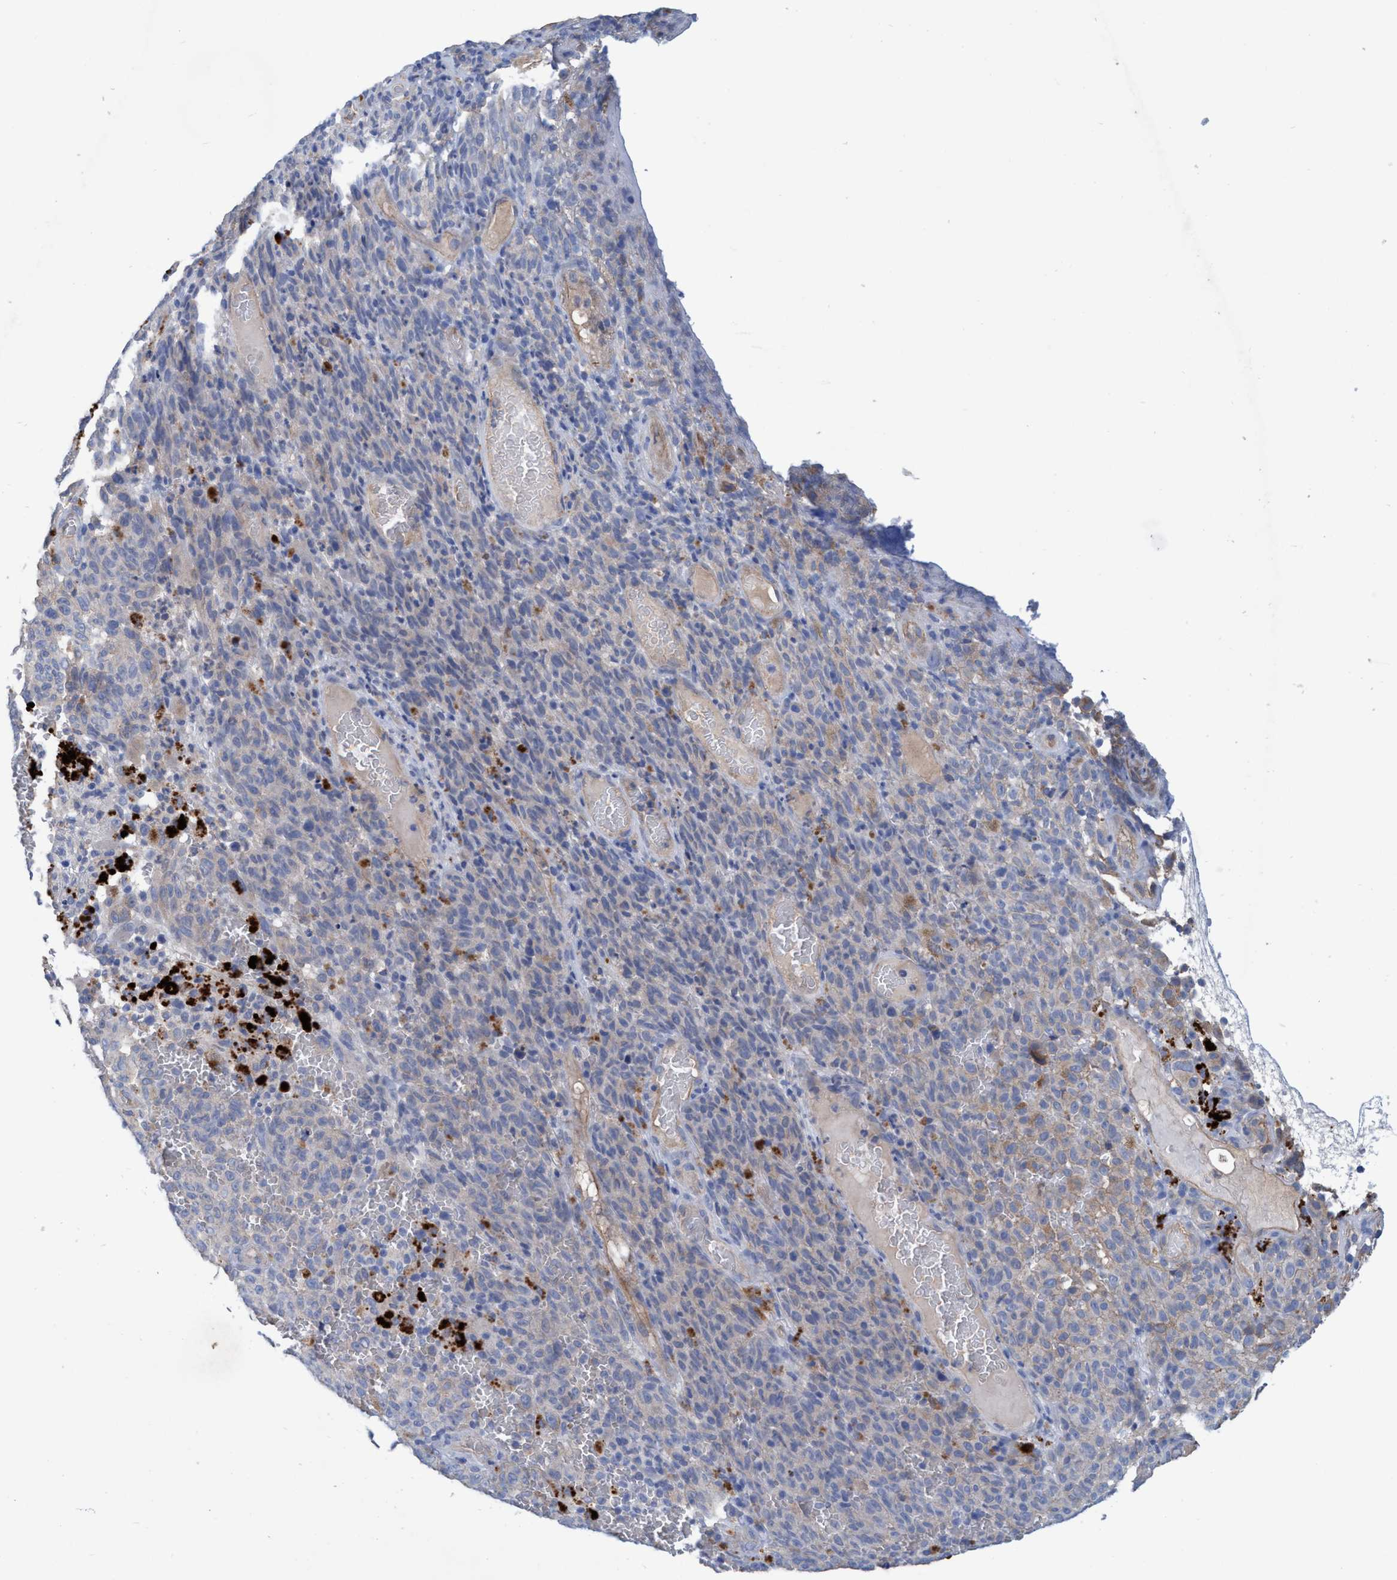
{"staining": {"intensity": "negative", "quantity": "none", "location": "none"}, "tissue": "melanoma", "cell_type": "Tumor cells", "image_type": "cancer", "snomed": [{"axis": "morphology", "description": "Malignant melanoma, NOS"}, {"axis": "topography", "description": "Skin"}], "caption": "High magnification brightfield microscopy of malignant melanoma stained with DAB (brown) and counterstained with hematoxylin (blue): tumor cells show no significant staining. Brightfield microscopy of IHC stained with DAB (3,3'-diaminobenzidine) (brown) and hematoxylin (blue), captured at high magnification.", "gene": "GULP1", "patient": {"sex": "female", "age": 82}}